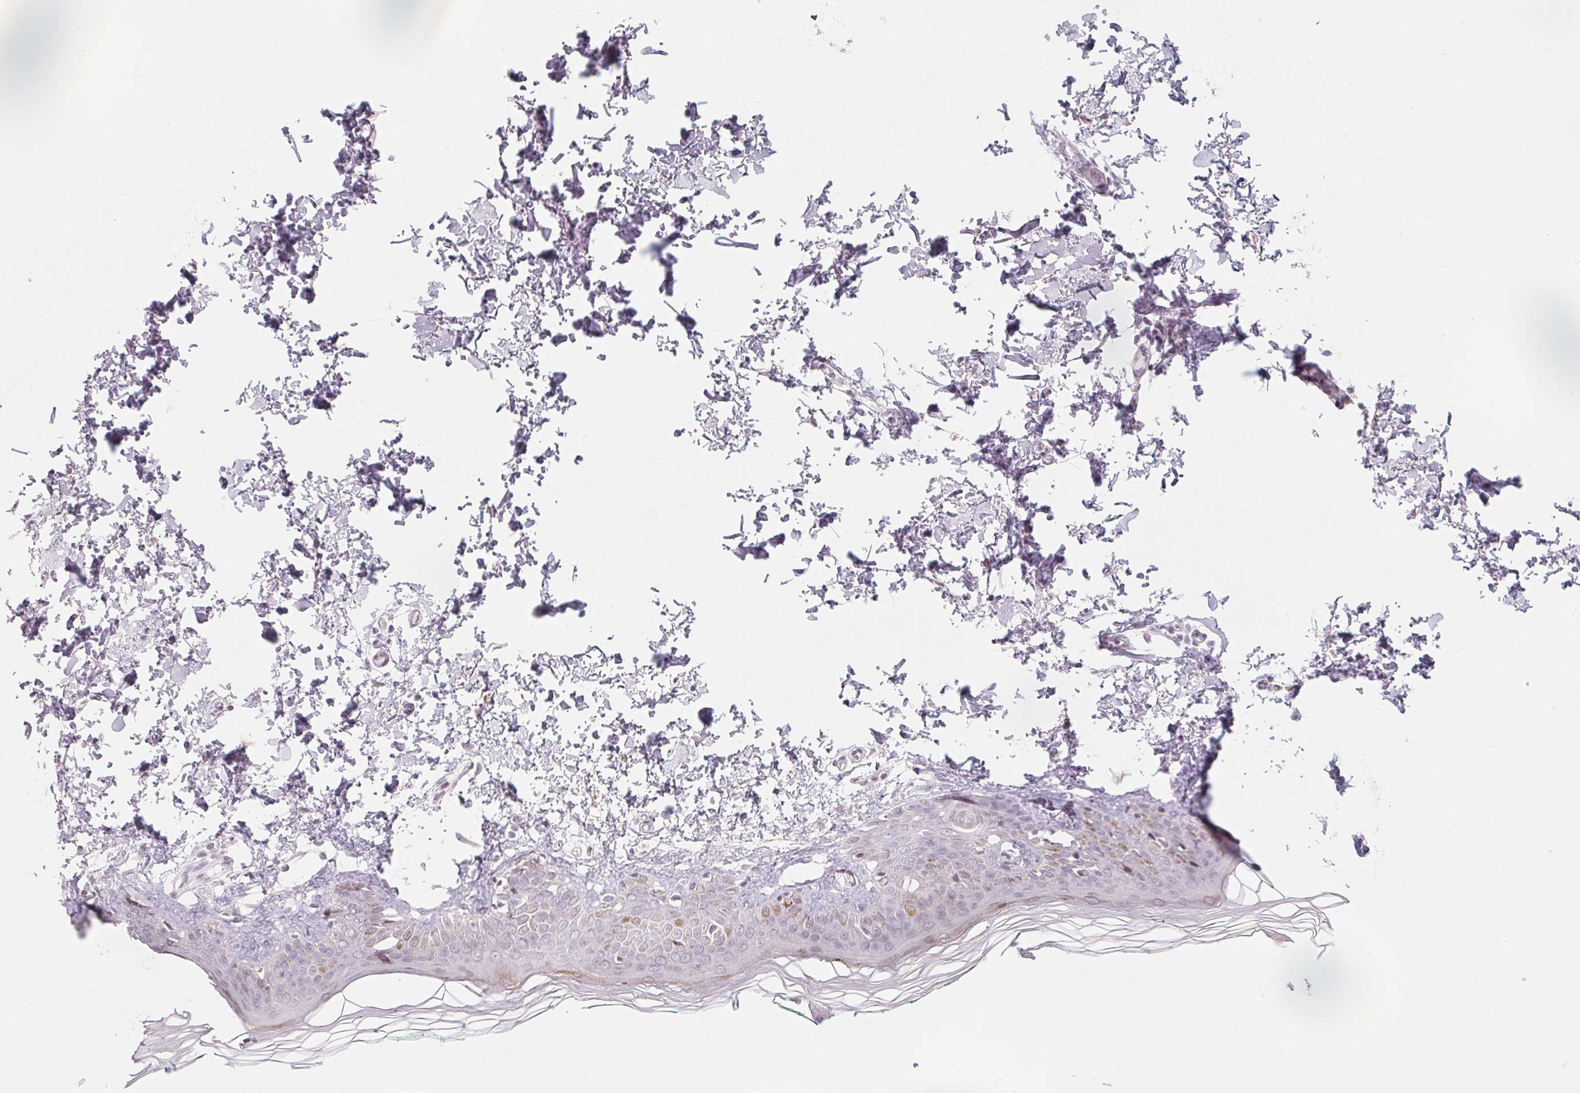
{"staining": {"intensity": "negative", "quantity": "none", "location": "none"}, "tissue": "skin", "cell_type": "Fibroblasts", "image_type": "normal", "snomed": [{"axis": "morphology", "description": "Normal tissue, NOS"}, {"axis": "topography", "description": "Skin"}, {"axis": "topography", "description": "Peripheral nerve tissue"}], "caption": "IHC of normal skin displays no staining in fibroblasts. The staining is performed using DAB (3,3'-diaminobenzidine) brown chromogen with nuclei counter-stained in using hematoxylin.", "gene": "KCNQ2", "patient": {"sex": "female", "age": 45}}